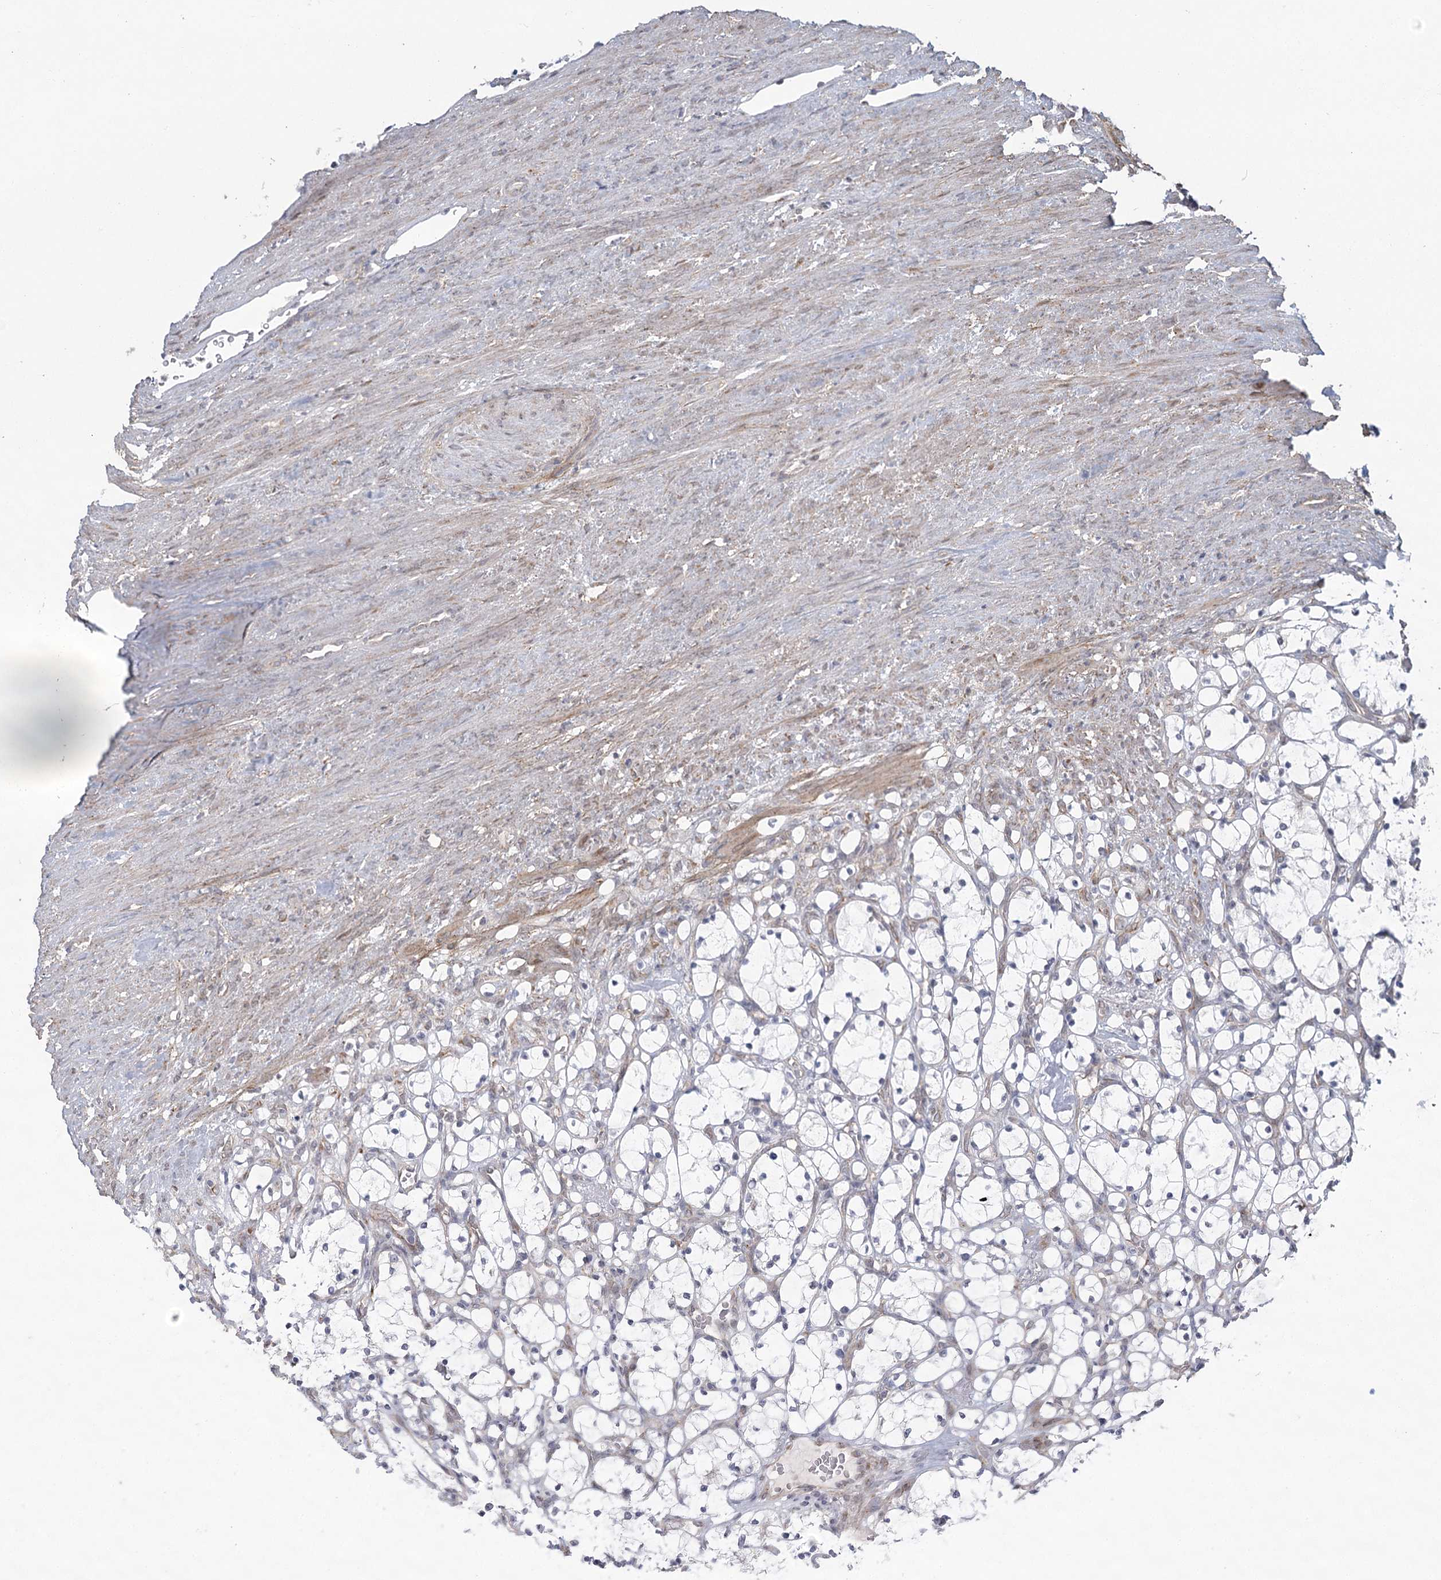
{"staining": {"intensity": "negative", "quantity": "none", "location": "none"}, "tissue": "renal cancer", "cell_type": "Tumor cells", "image_type": "cancer", "snomed": [{"axis": "morphology", "description": "Adenocarcinoma, NOS"}, {"axis": "topography", "description": "Kidney"}], "caption": "Renal cancer stained for a protein using immunohistochemistry (IHC) exhibits no positivity tumor cells.", "gene": "MED28", "patient": {"sex": "female", "age": 69}}